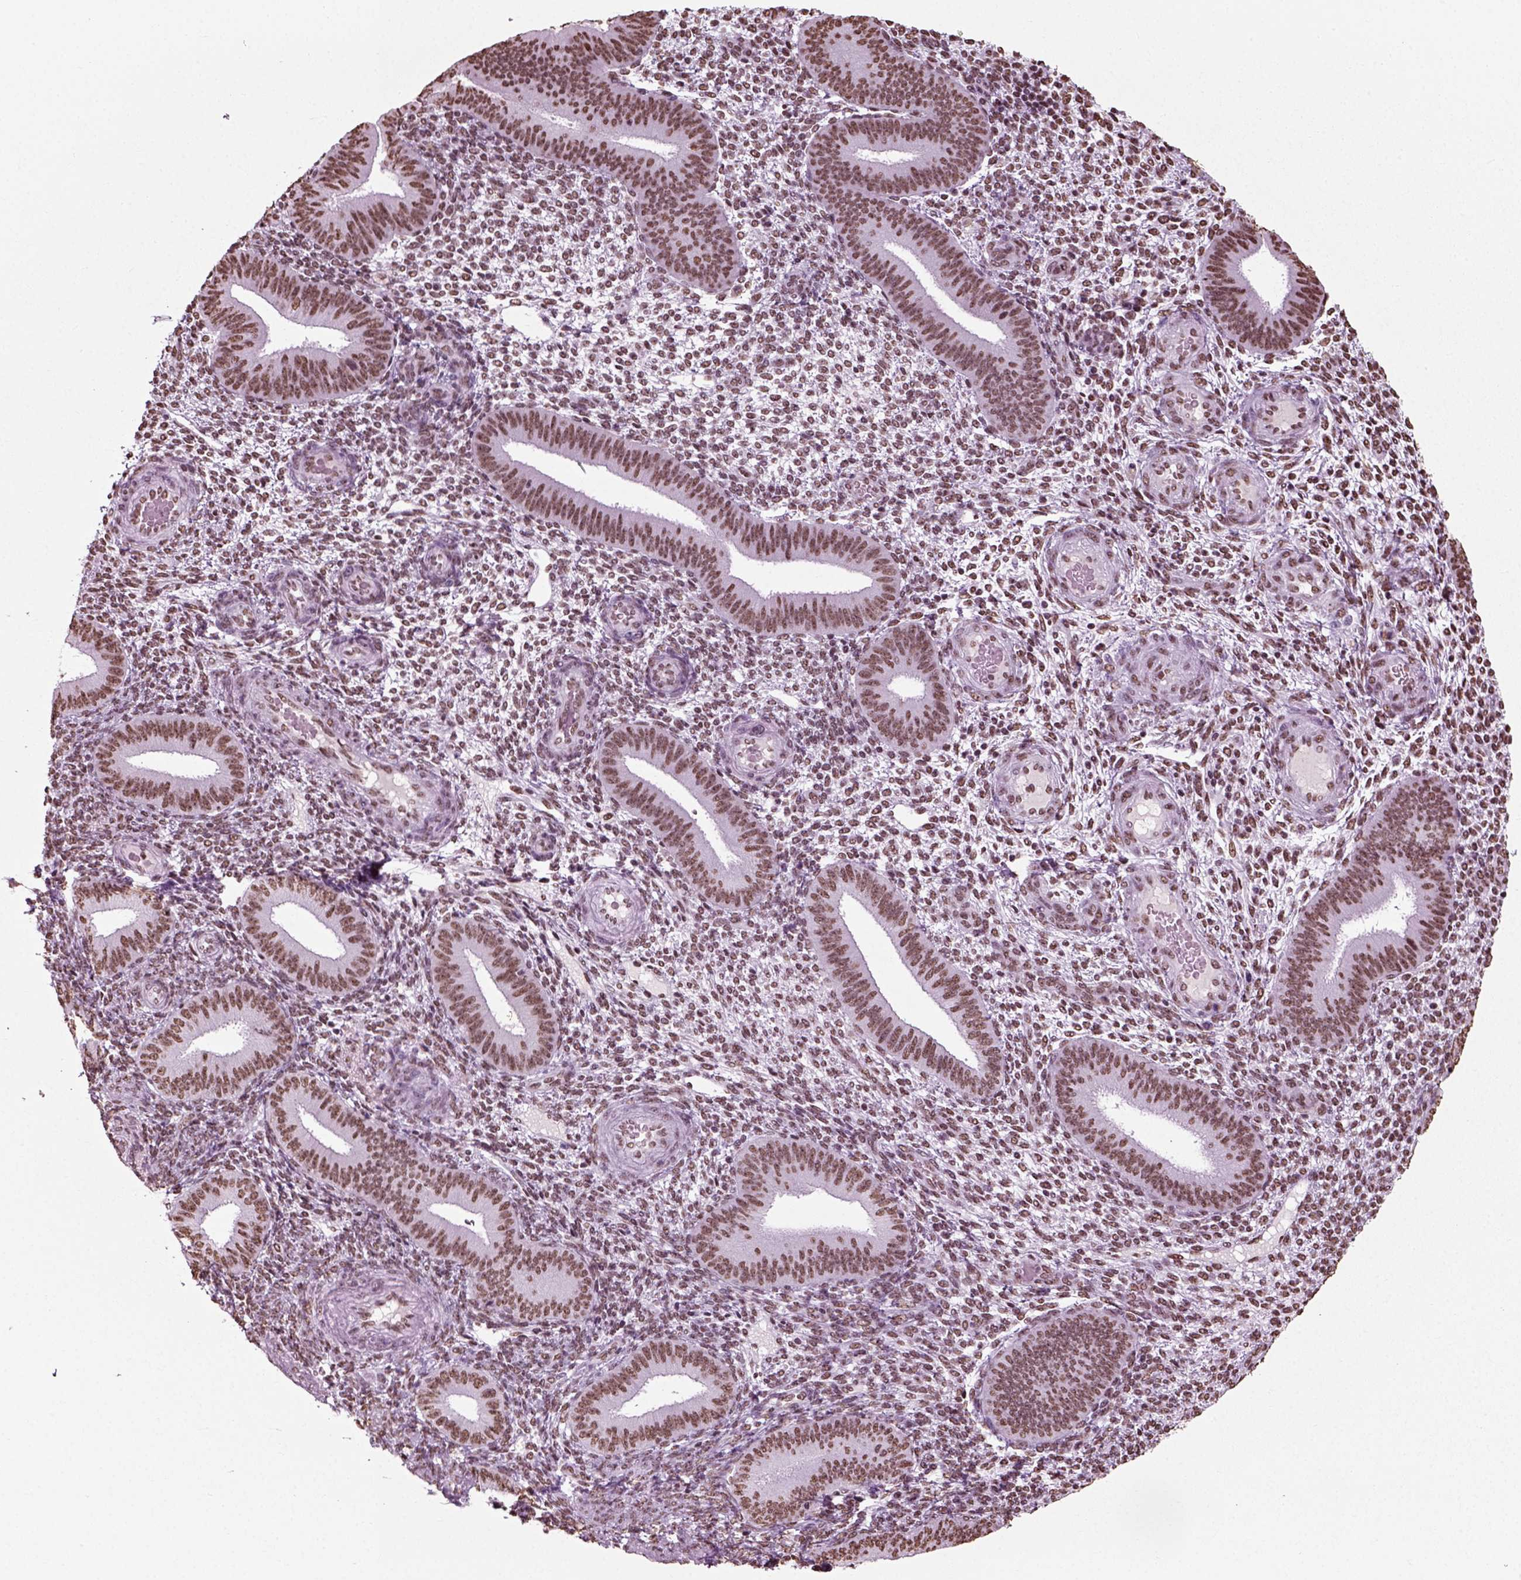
{"staining": {"intensity": "moderate", "quantity": ">75%", "location": "nuclear"}, "tissue": "endometrium", "cell_type": "Cells in endometrial stroma", "image_type": "normal", "snomed": [{"axis": "morphology", "description": "Normal tissue, NOS"}, {"axis": "topography", "description": "Endometrium"}], "caption": "Immunohistochemical staining of benign human endometrium shows medium levels of moderate nuclear positivity in about >75% of cells in endometrial stroma.", "gene": "POLR1H", "patient": {"sex": "female", "age": 39}}